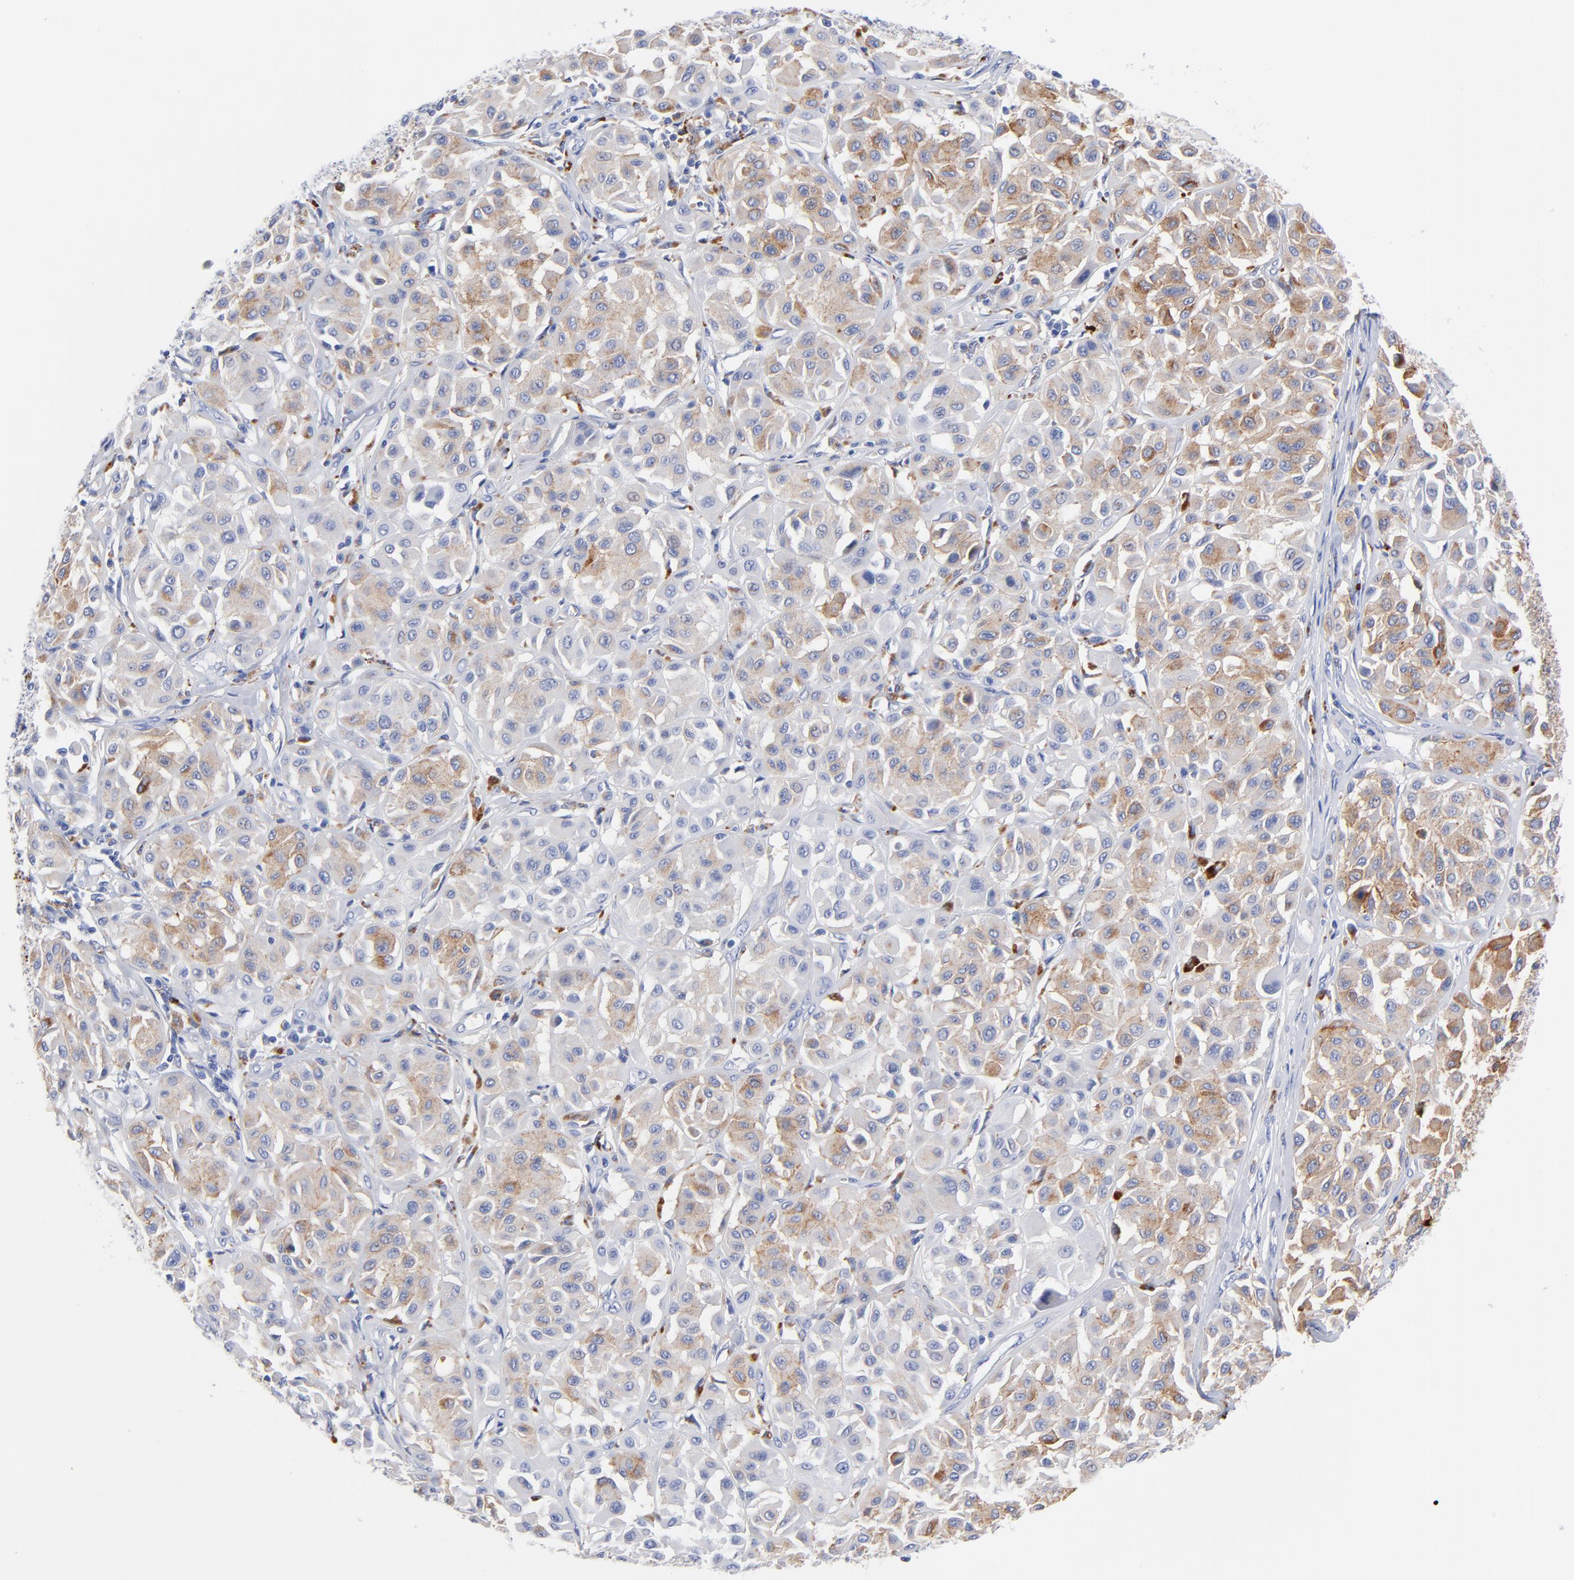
{"staining": {"intensity": "moderate", "quantity": ">75%", "location": "cytoplasmic/membranous"}, "tissue": "melanoma", "cell_type": "Tumor cells", "image_type": "cancer", "snomed": [{"axis": "morphology", "description": "Malignant melanoma, Metastatic site"}, {"axis": "topography", "description": "Soft tissue"}], "caption": "An immunohistochemistry (IHC) histopathology image of tumor tissue is shown. Protein staining in brown labels moderate cytoplasmic/membranous positivity in malignant melanoma (metastatic site) within tumor cells.", "gene": "CPVL", "patient": {"sex": "male", "age": 41}}